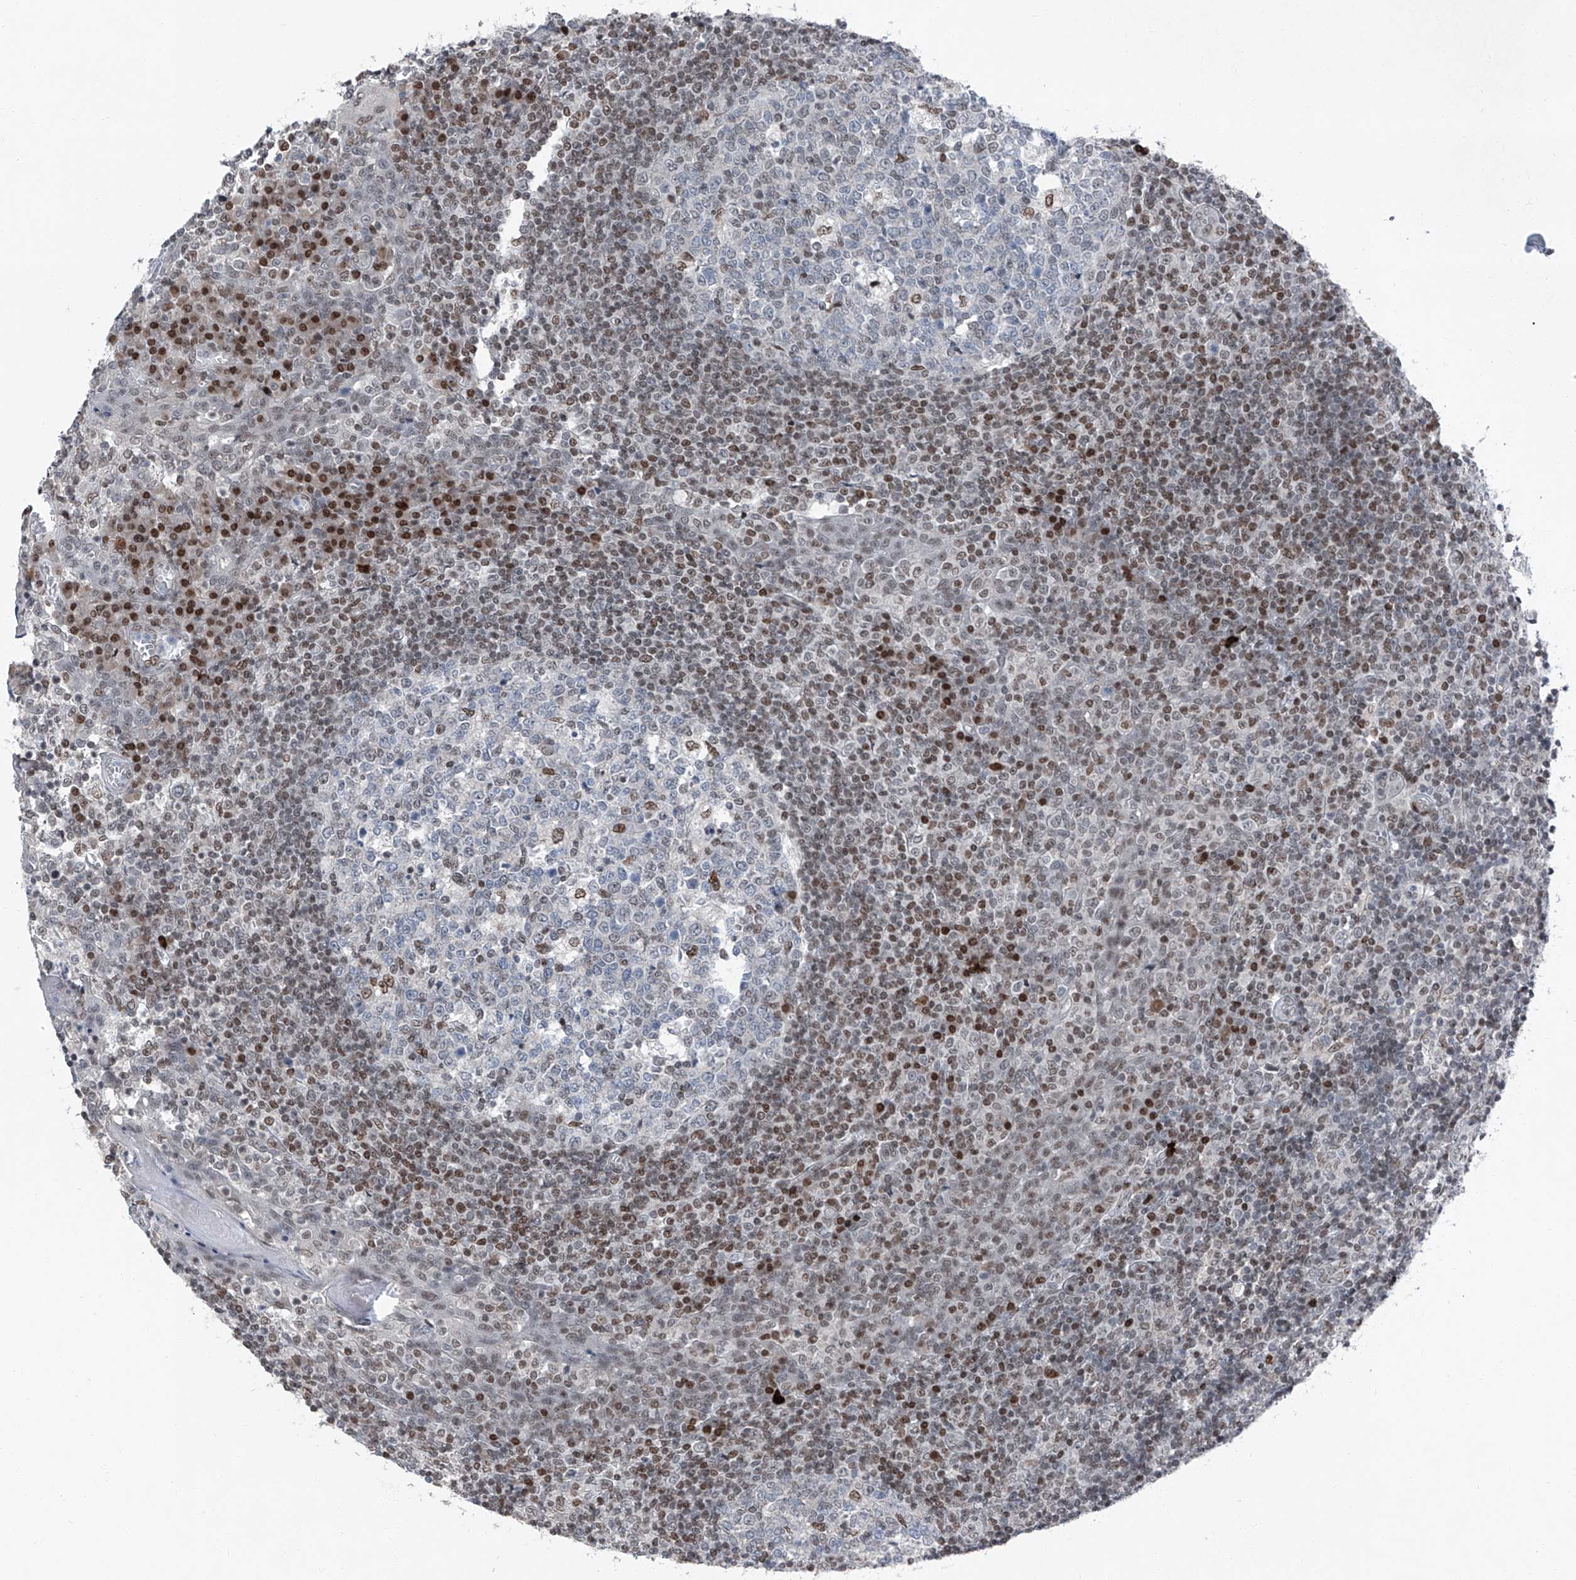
{"staining": {"intensity": "moderate", "quantity": "<25%", "location": "nuclear"}, "tissue": "tonsil", "cell_type": "Germinal center cells", "image_type": "normal", "snomed": [{"axis": "morphology", "description": "Normal tissue, NOS"}, {"axis": "topography", "description": "Tonsil"}], "caption": "IHC staining of normal tonsil, which exhibits low levels of moderate nuclear positivity in approximately <25% of germinal center cells indicating moderate nuclear protein expression. The staining was performed using DAB (brown) for protein detection and nuclei were counterstained in hematoxylin (blue).", "gene": "BMI1", "patient": {"sex": "female", "age": 19}}